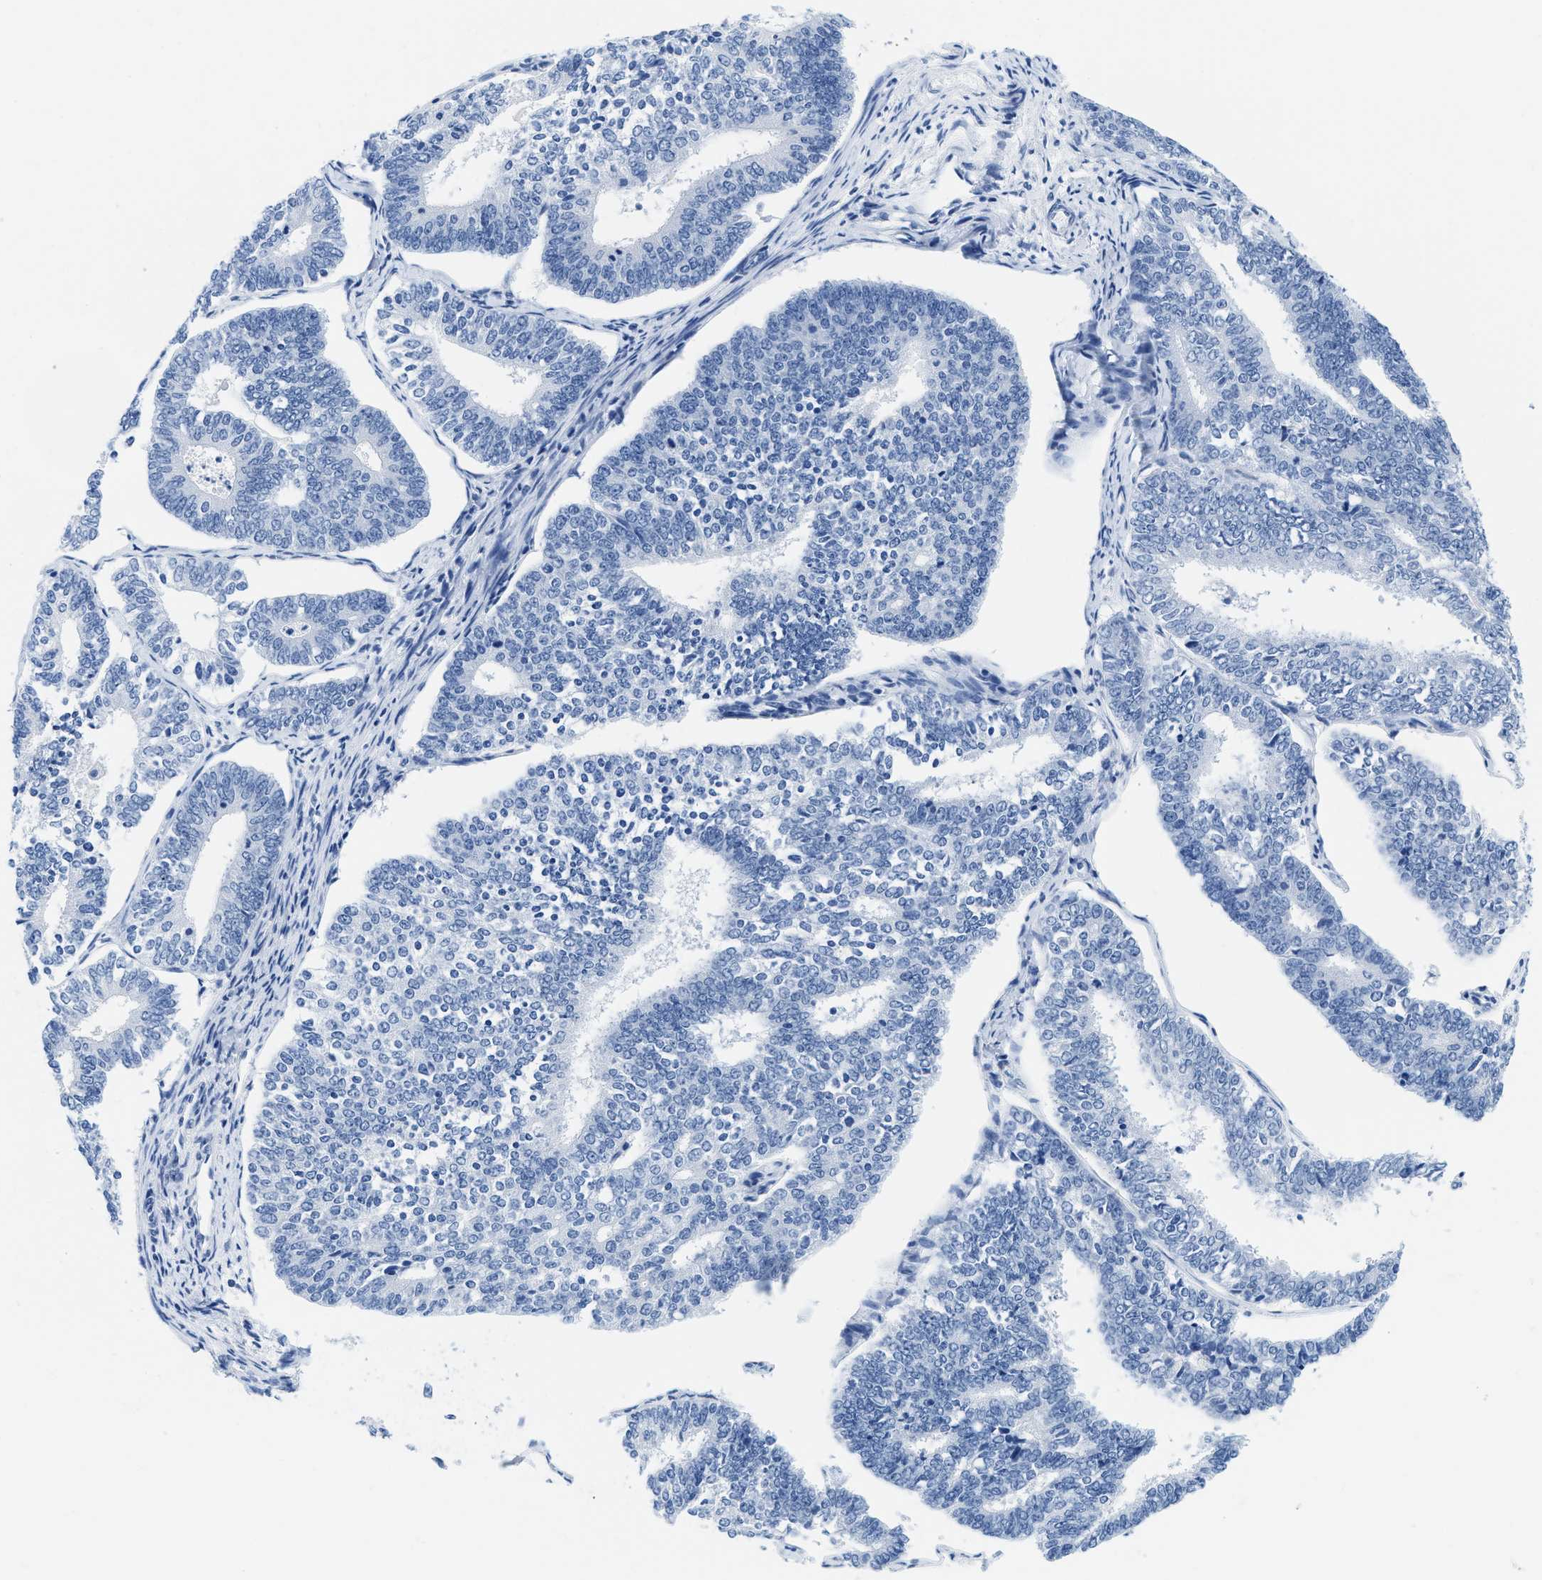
{"staining": {"intensity": "negative", "quantity": "none", "location": "none"}, "tissue": "endometrial cancer", "cell_type": "Tumor cells", "image_type": "cancer", "snomed": [{"axis": "morphology", "description": "Adenocarcinoma, NOS"}, {"axis": "topography", "description": "Endometrium"}], "caption": "A high-resolution histopathology image shows IHC staining of endometrial cancer (adenocarcinoma), which demonstrates no significant positivity in tumor cells.", "gene": "GSN", "patient": {"sex": "female", "age": 70}}